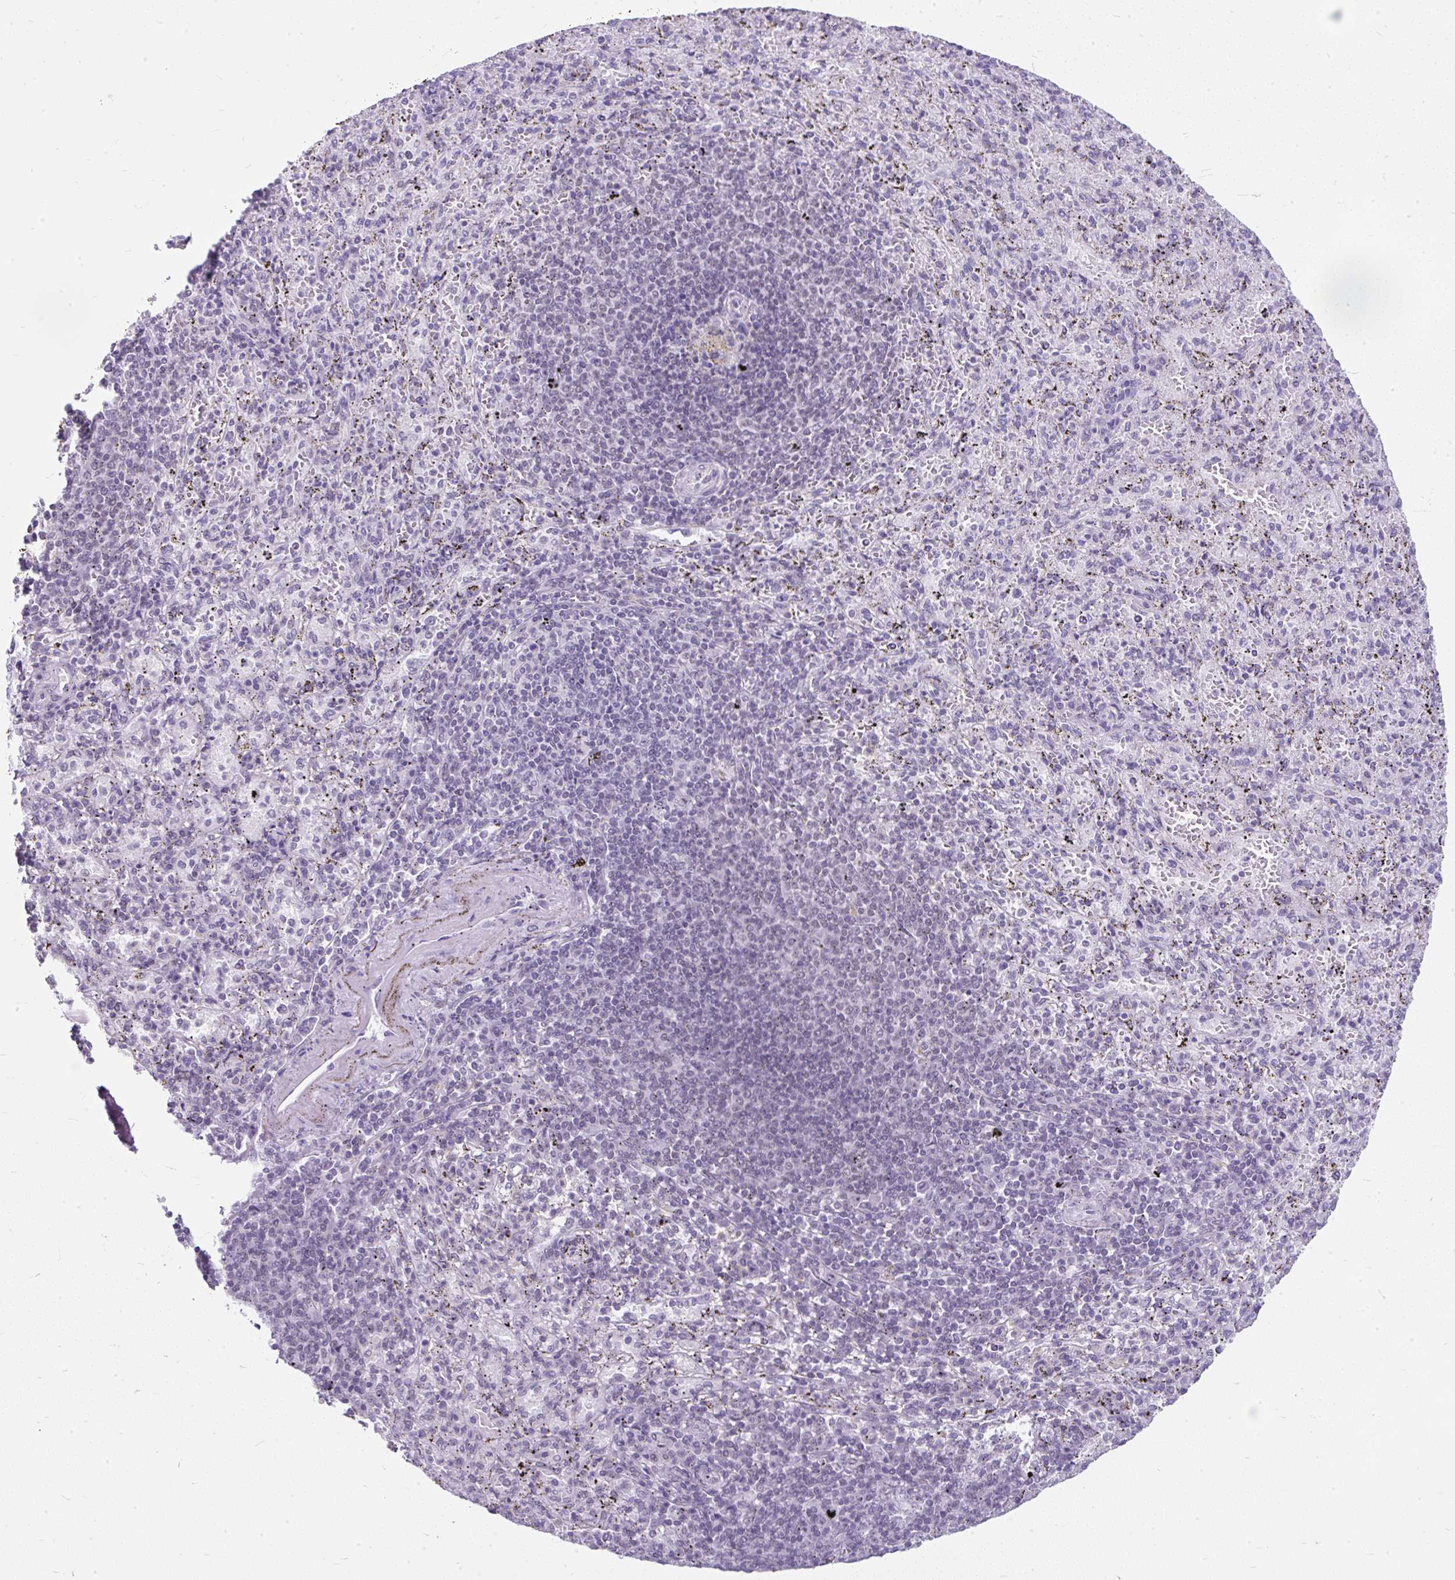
{"staining": {"intensity": "weak", "quantity": "<25%", "location": "nuclear"}, "tissue": "spleen", "cell_type": "Cells in red pulp", "image_type": "normal", "snomed": [{"axis": "morphology", "description": "Normal tissue, NOS"}, {"axis": "topography", "description": "Spleen"}], "caption": "Immunohistochemistry (IHC) of unremarkable spleen reveals no expression in cells in red pulp.", "gene": "PLCXD2", "patient": {"sex": "male", "age": 57}}